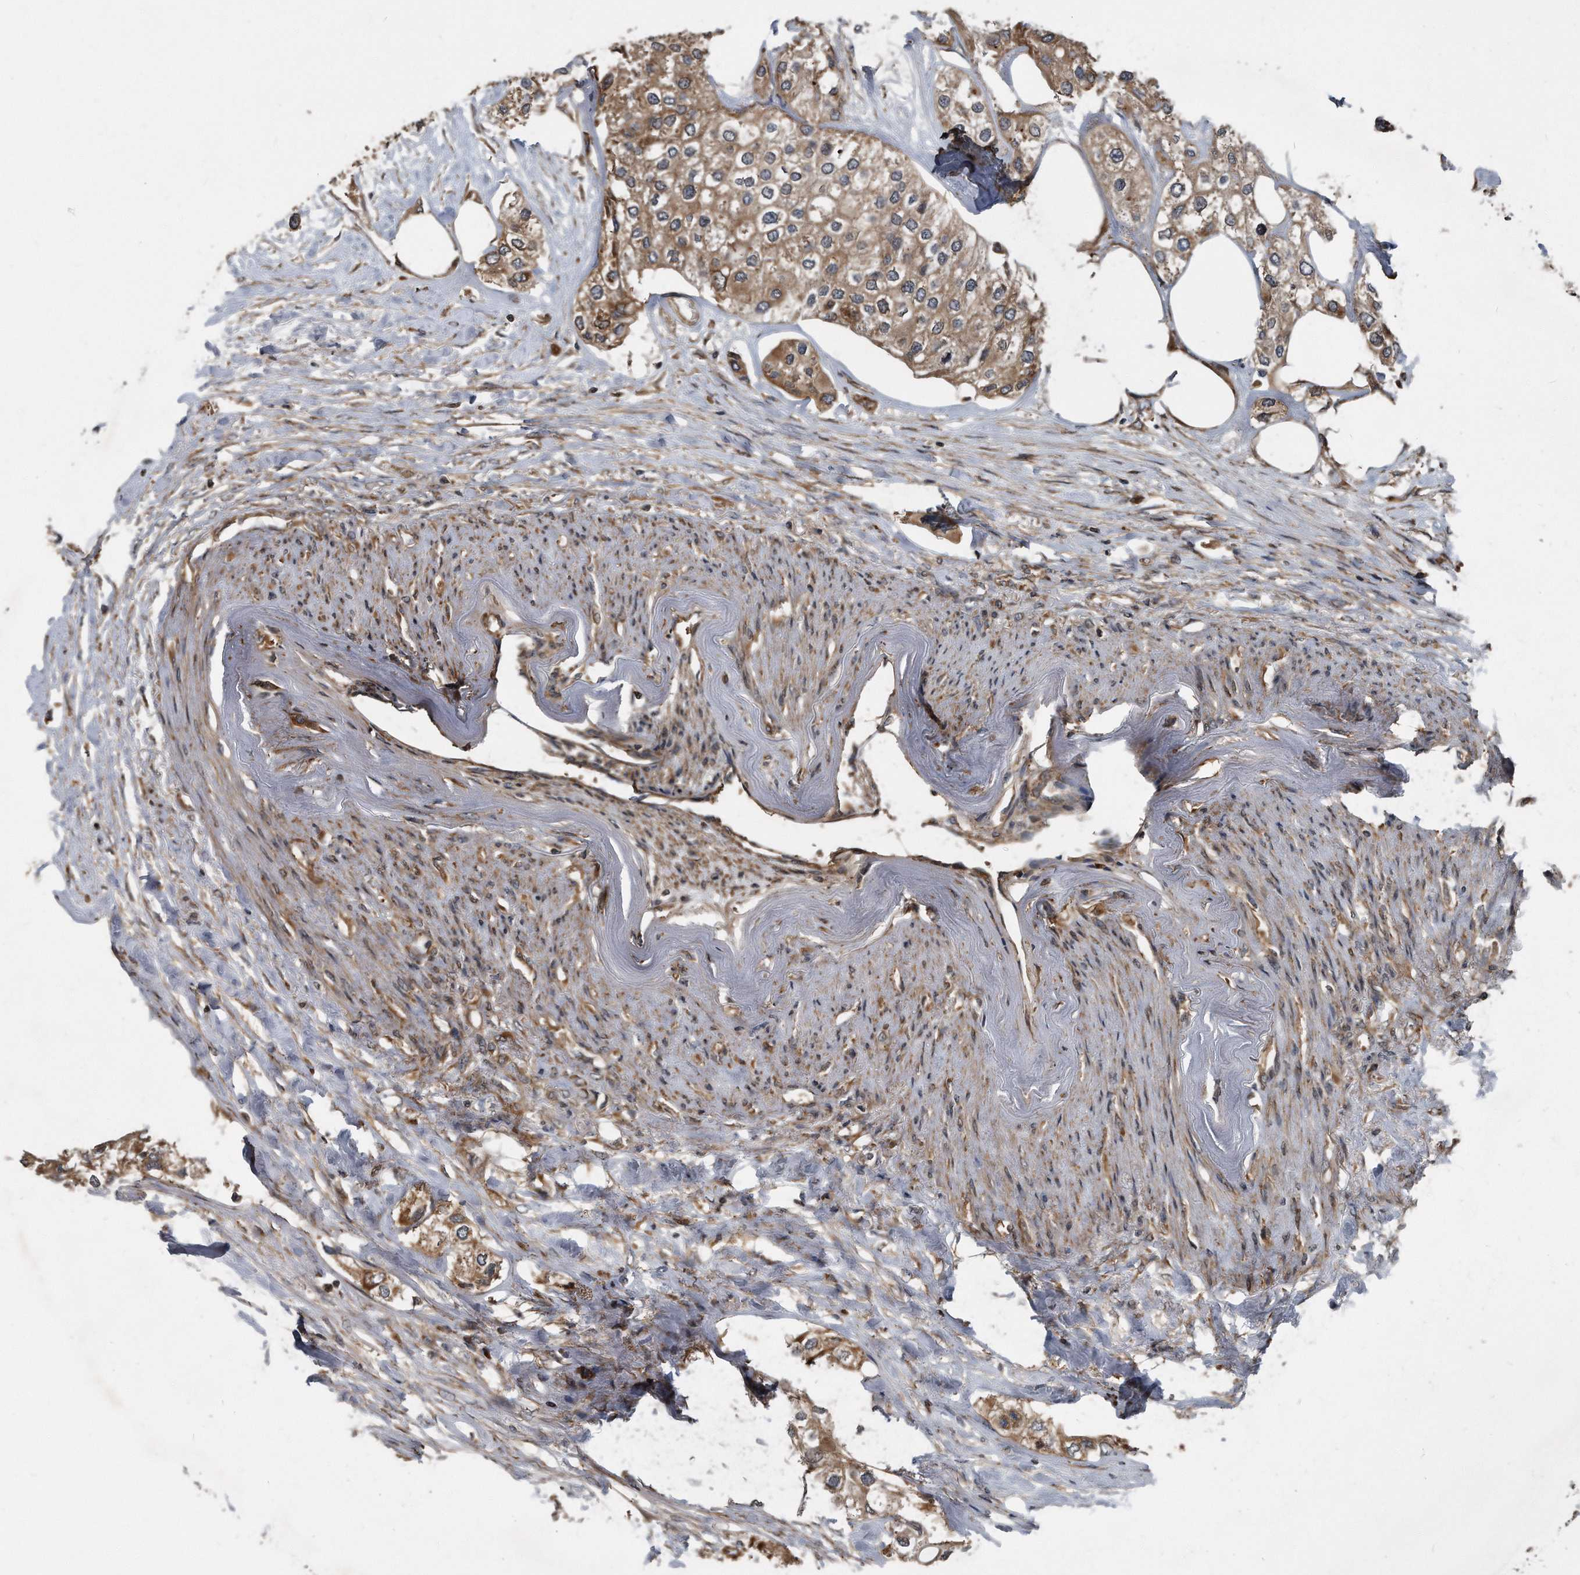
{"staining": {"intensity": "weak", "quantity": ">75%", "location": "cytoplasmic/membranous"}, "tissue": "urothelial cancer", "cell_type": "Tumor cells", "image_type": "cancer", "snomed": [{"axis": "morphology", "description": "Urothelial carcinoma, High grade"}, {"axis": "topography", "description": "Urinary bladder"}], "caption": "Urothelial cancer tissue displays weak cytoplasmic/membranous staining in approximately >75% of tumor cells", "gene": "FAM136A", "patient": {"sex": "male", "age": 64}}